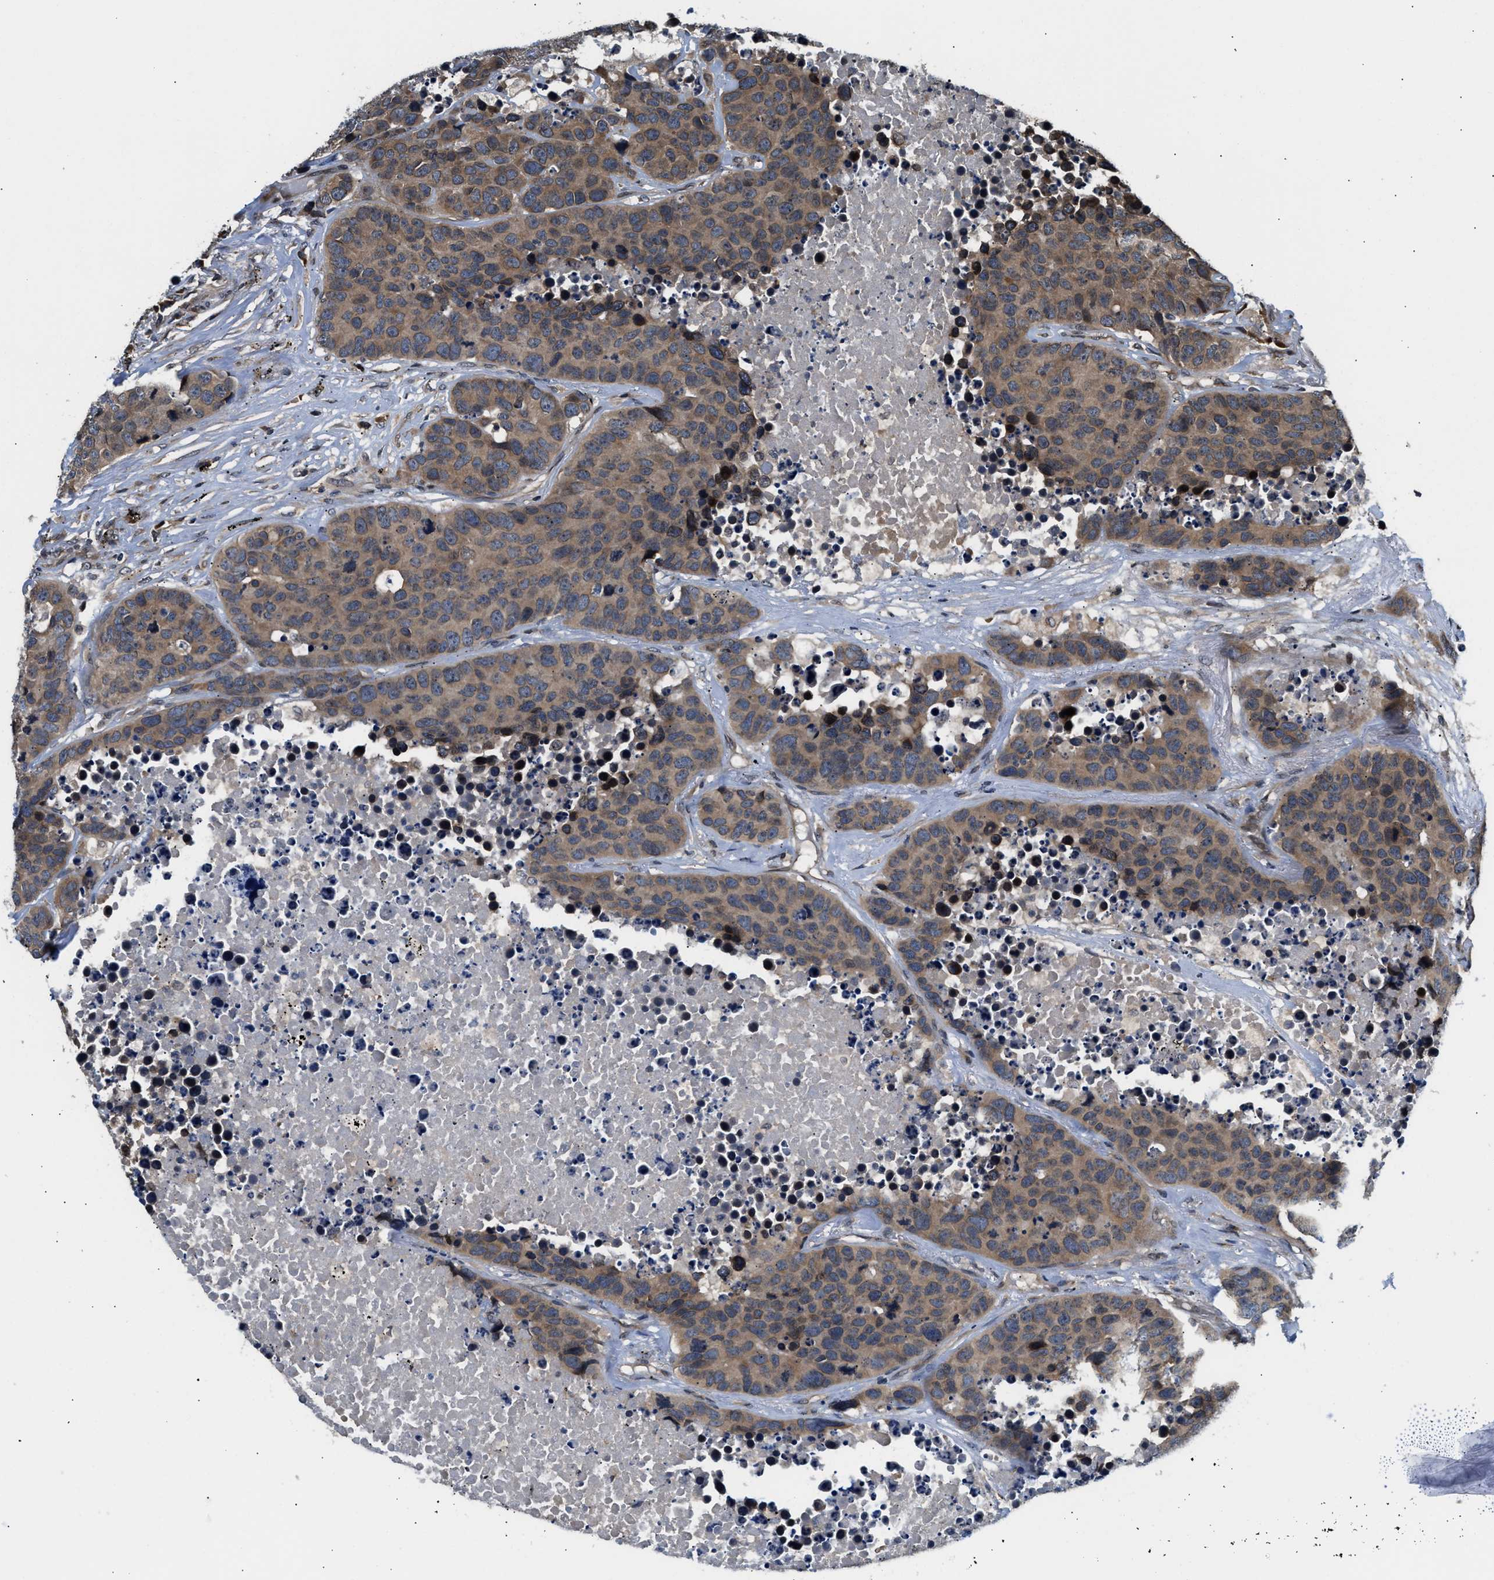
{"staining": {"intensity": "moderate", "quantity": ">75%", "location": "cytoplasmic/membranous"}, "tissue": "carcinoid", "cell_type": "Tumor cells", "image_type": "cancer", "snomed": [{"axis": "morphology", "description": "Carcinoid, malignant, NOS"}, {"axis": "topography", "description": "Lung"}], "caption": "A high-resolution image shows IHC staining of carcinoid, which reveals moderate cytoplasmic/membranous positivity in approximately >75% of tumor cells.", "gene": "RAB29", "patient": {"sex": "male", "age": 60}}